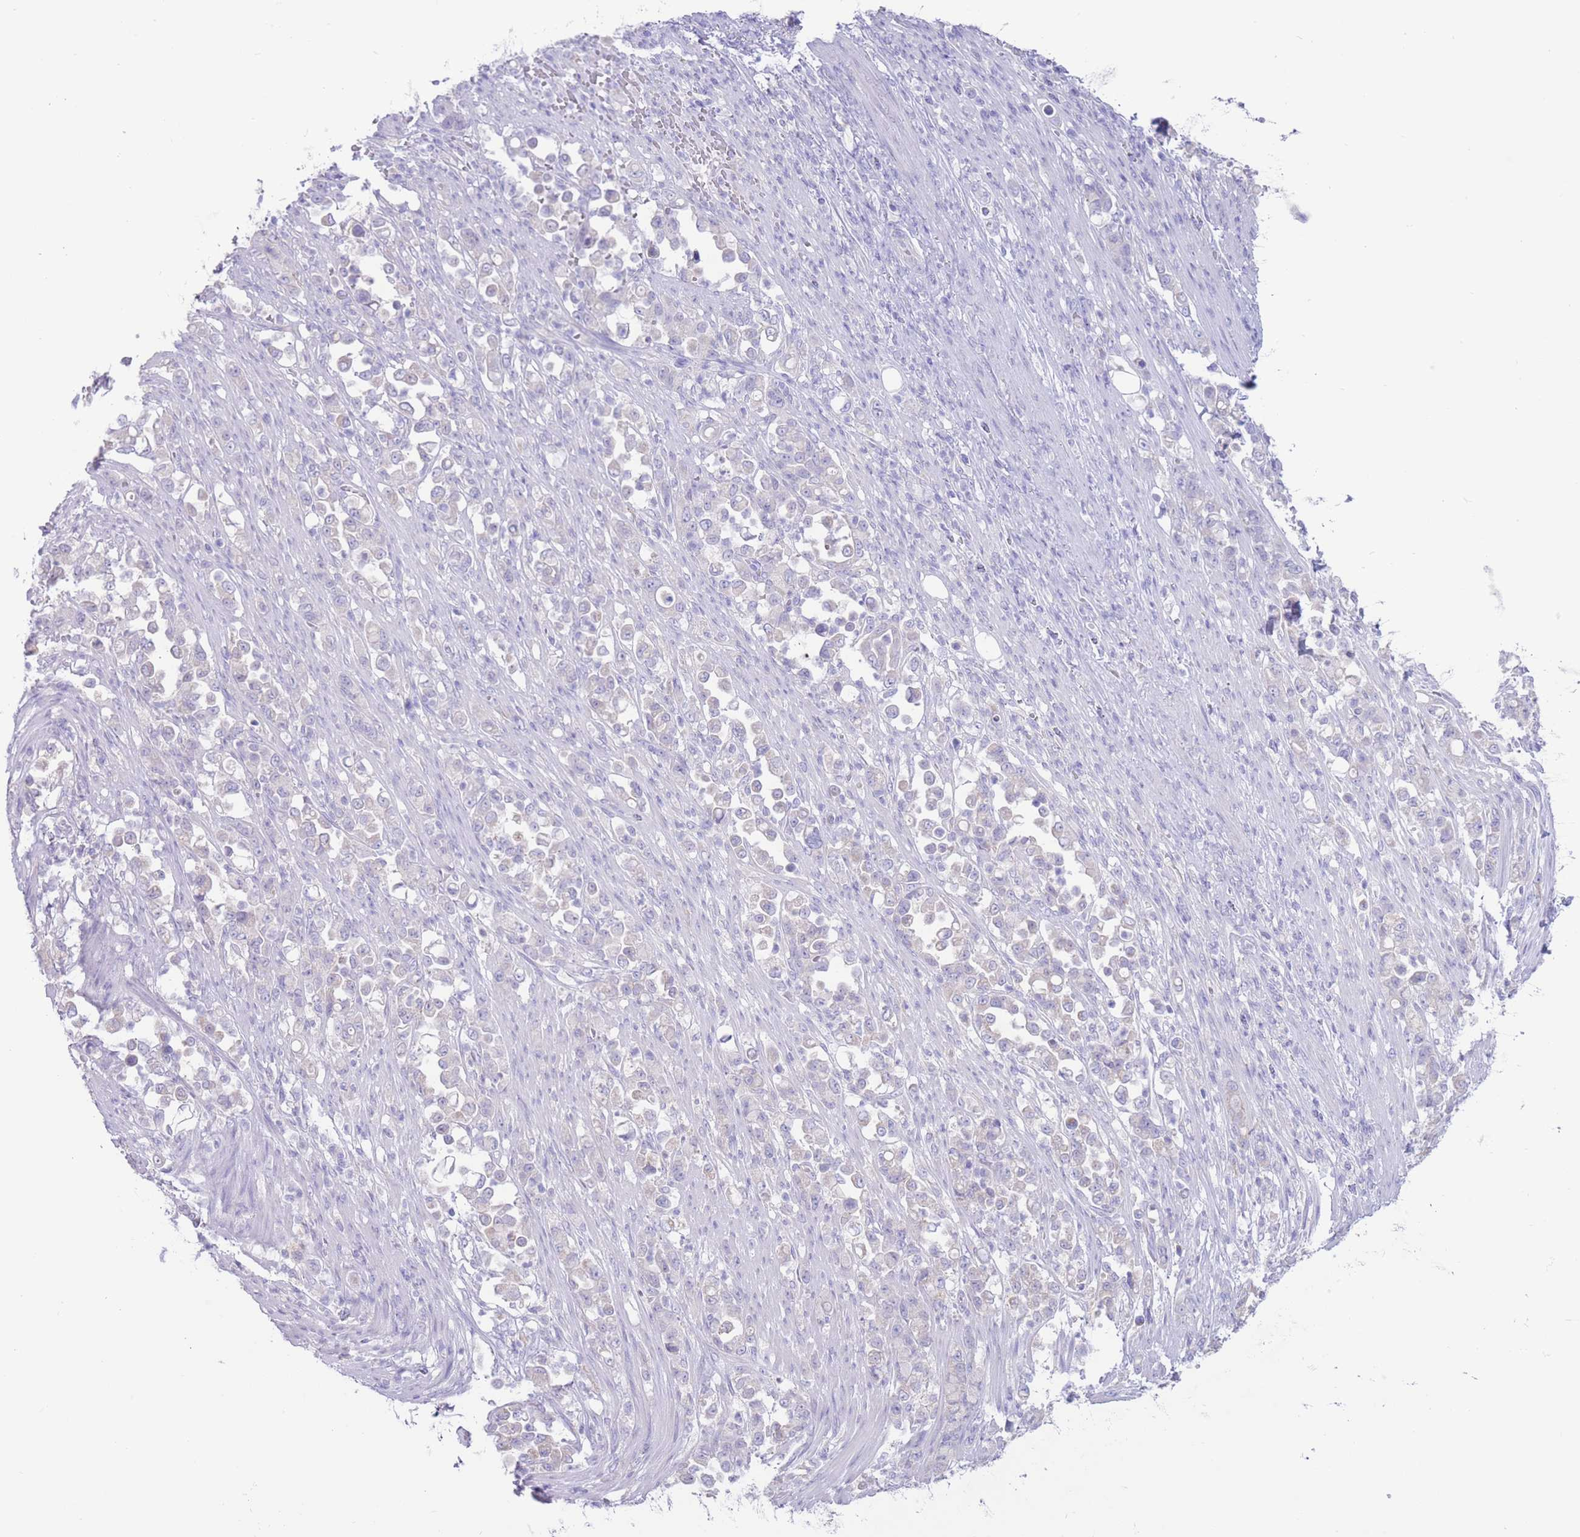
{"staining": {"intensity": "negative", "quantity": "none", "location": "none"}, "tissue": "stomach cancer", "cell_type": "Tumor cells", "image_type": "cancer", "snomed": [{"axis": "morphology", "description": "Normal tissue, NOS"}, {"axis": "morphology", "description": "Adenocarcinoma, NOS"}, {"axis": "topography", "description": "Stomach"}], "caption": "High power microscopy histopathology image of an immunohistochemistry micrograph of stomach cancer, revealing no significant expression in tumor cells.", "gene": "FAH", "patient": {"sex": "female", "age": 79}}